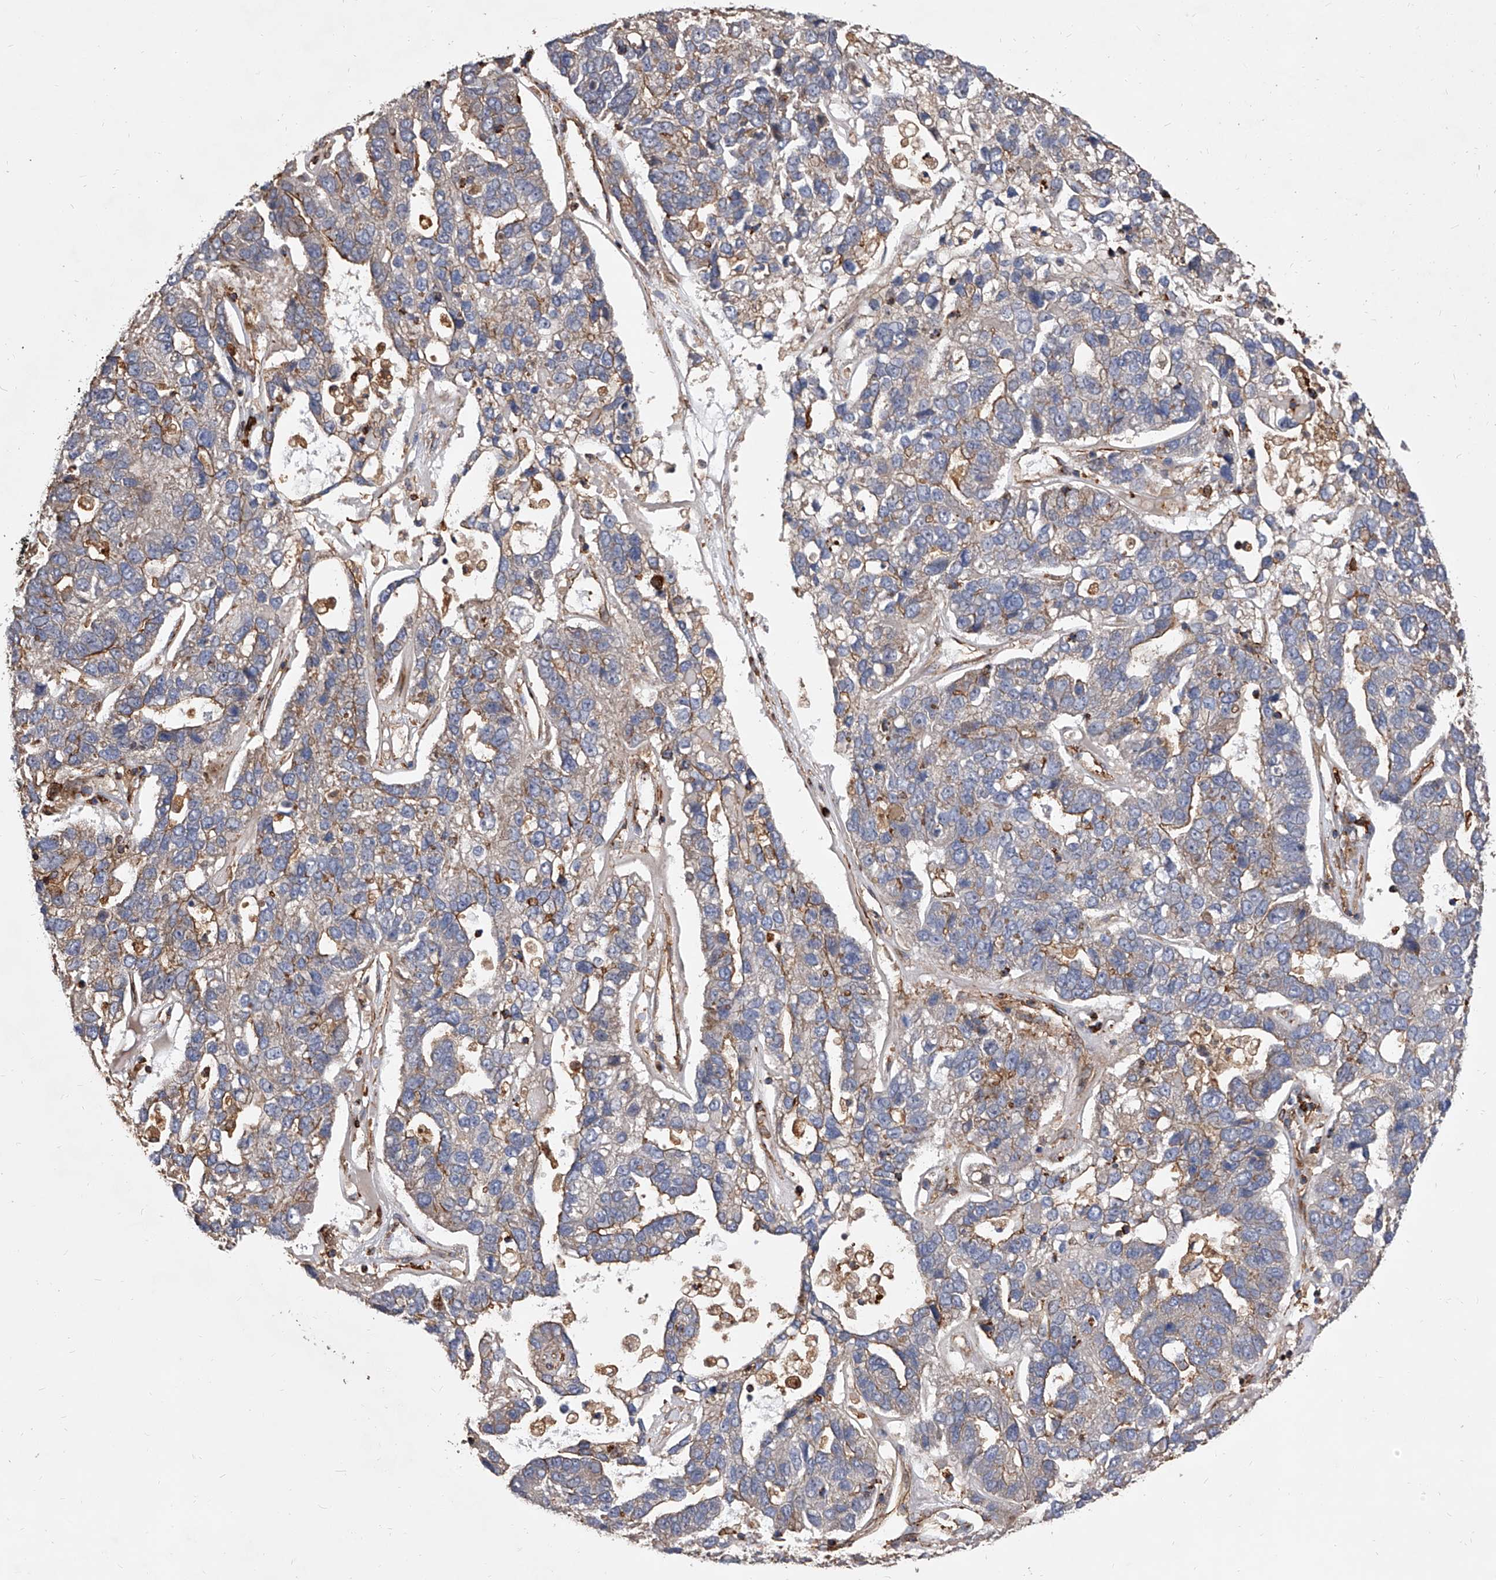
{"staining": {"intensity": "moderate", "quantity": "<25%", "location": "cytoplasmic/membranous"}, "tissue": "pancreatic cancer", "cell_type": "Tumor cells", "image_type": "cancer", "snomed": [{"axis": "morphology", "description": "Adenocarcinoma, NOS"}, {"axis": "topography", "description": "Pancreas"}], "caption": "An immunohistochemistry (IHC) photomicrograph of tumor tissue is shown. Protein staining in brown labels moderate cytoplasmic/membranous positivity in adenocarcinoma (pancreatic) within tumor cells. The protein of interest is stained brown, and the nuclei are stained in blue (DAB IHC with brightfield microscopy, high magnification).", "gene": "PISD", "patient": {"sex": "female", "age": 61}}